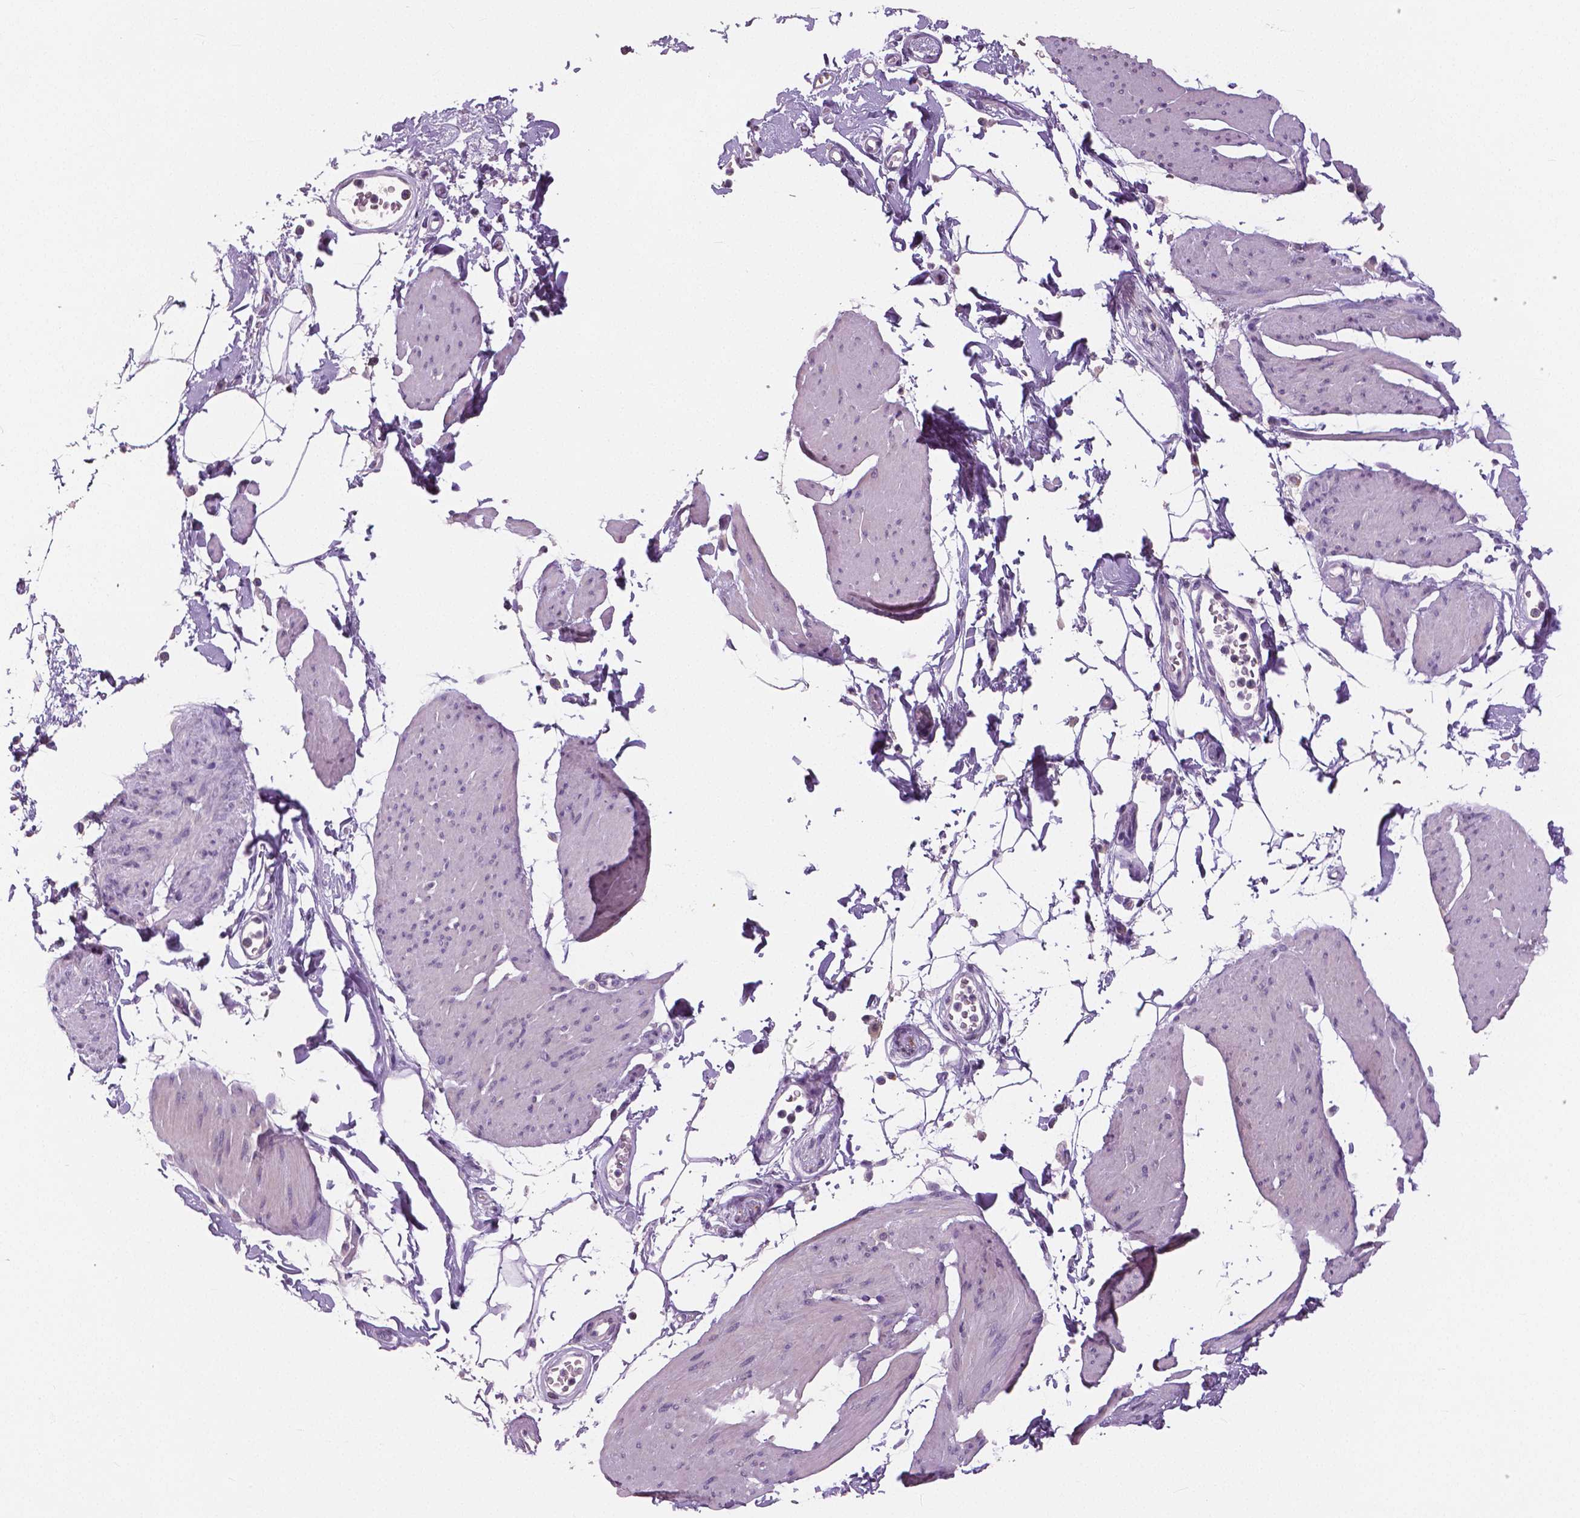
{"staining": {"intensity": "negative", "quantity": "none", "location": "none"}, "tissue": "smooth muscle", "cell_type": "Smooth muscle cells", "image_type": "normal", "snomed": [{"axis": "morphology", "description": "Normal tissue, NOS"}, {"axis": "topography", "description": "Adipose tissue"}, {"axis": "topography", "description": "Smooth muscle"}, {"axis": "topography", "description": "Peripheral nerve tissue"}], "caption": "Histopathology image shows no protein positivity in smooth muscle cells of benign smooth muscle.", "gene": "NECAB1", "patient": {"sex": "male", "age": 83}}